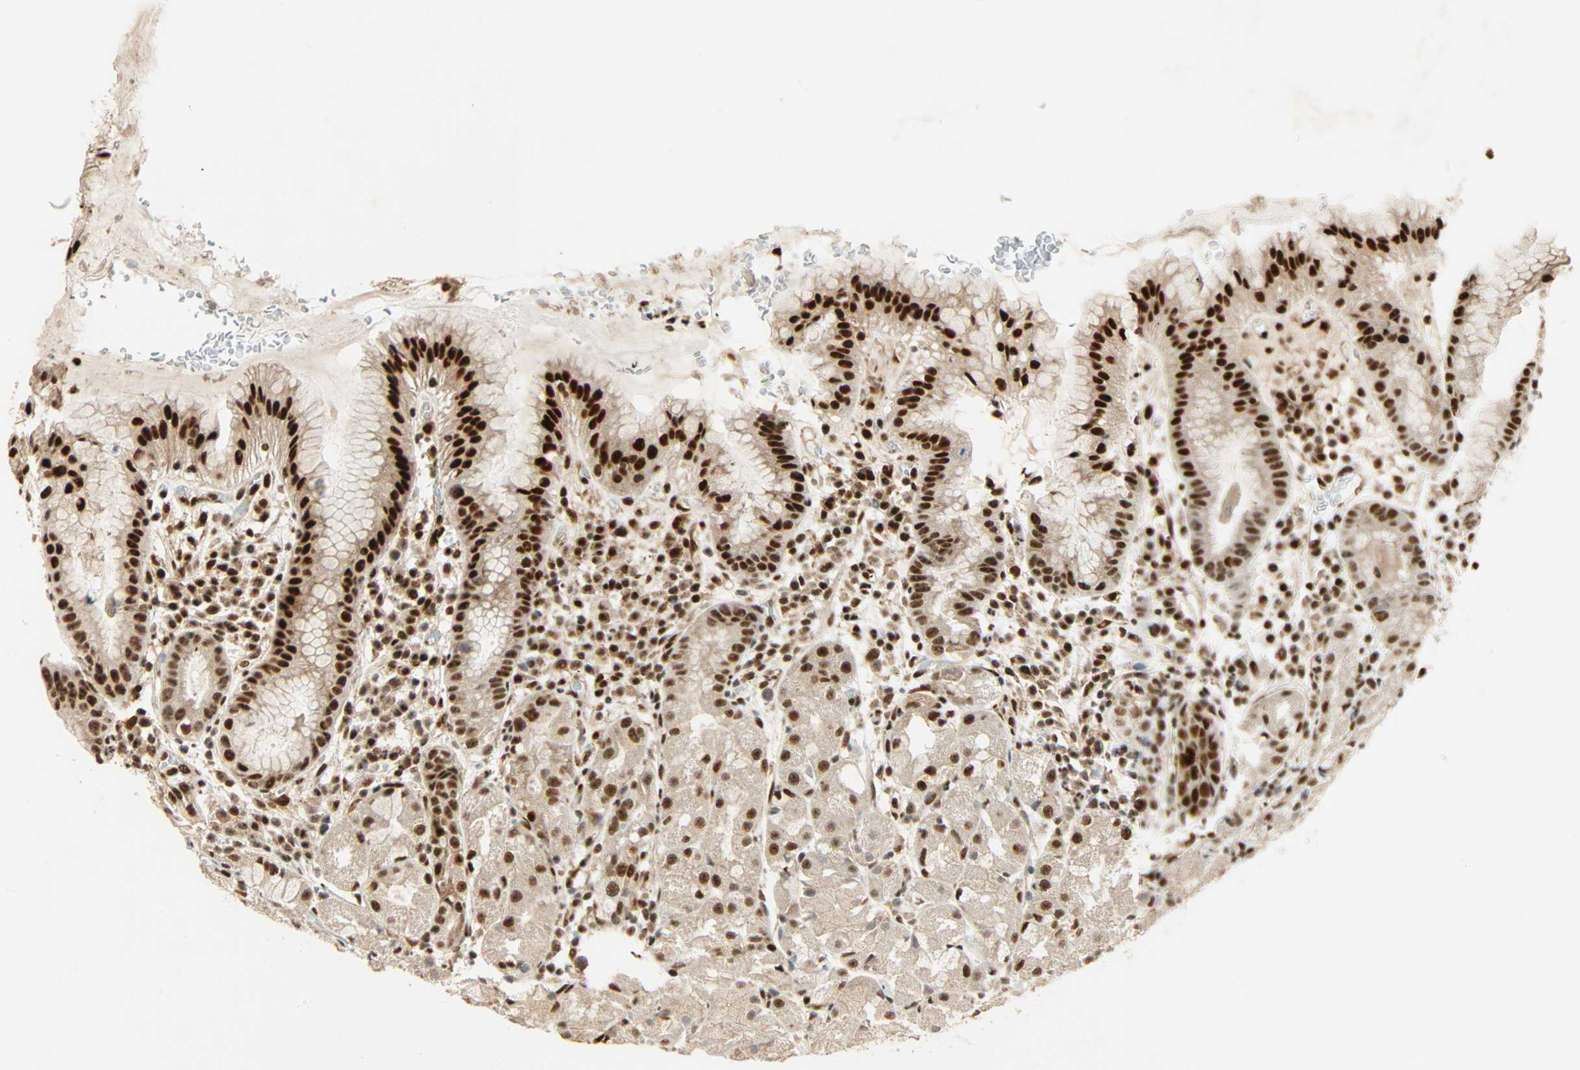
{"staining": {"intensity": "strong", "quantity": ">75%", "location": "cytoplasmic/membranous,nuclear"}, "tissue": "stomach", "cell_type": "Glandular cells", "image_type": "normal", "snomed": [{"axis": "morphology", "description": "Normal tissue, NOS"}, {"axis": "topography", "description": "Stomach"}, {"axis": "topography", "description": "Stomach, lower"}], "caption": "Immunohistochemistry photomicrograph of benign stomach: stomach stained using immunohistochemistry (IHC) displays high levels of strong protein expression localized specifically in the cytoplasmic/membranous,nuclear of glandular cells, appearing as a cytoplasmic/membranous,nuclear brown color.", "gene": "PNPLA6", "patient": {"sex": "female", "age": 75}}